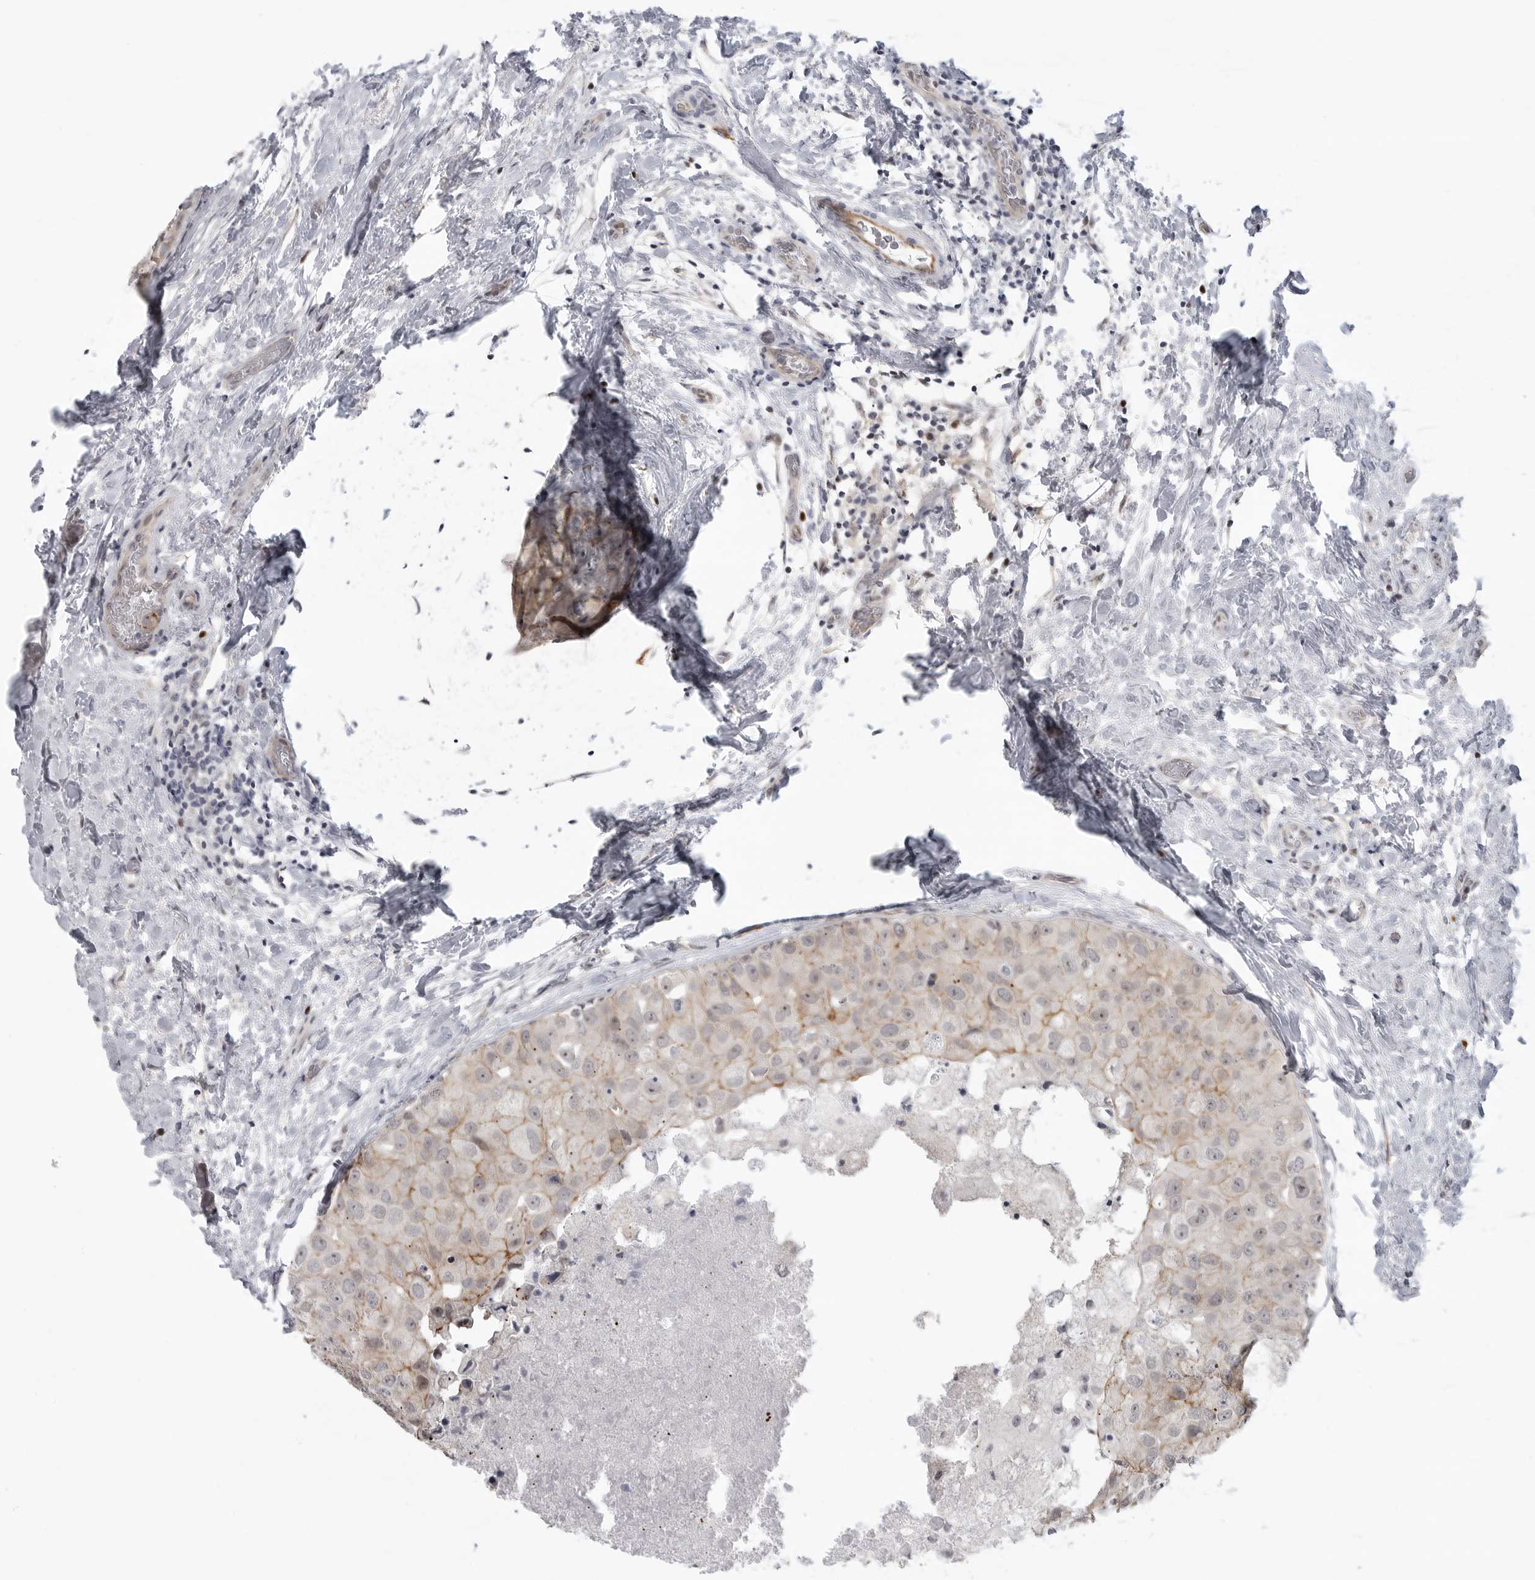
{"staining": {"intensity": "moderate", "quantity": "<25%", "location": "cytoplasmic/membranous"}, "tissue": "breast cancer", "cell_type": "Tumor cells", "image_type": "cancer", "snomed": [{"axis": "morphology", "description": "Duct carcinoma"}, {"axis": "topography", "description": "Breast"}], "caption": "This micrograph displays immunohistochemistry staining of breast cancer, with low moderate cytoplasmic/membranous expression in approximately <25% of tumor cells.", "gene": "CEP295NL", "patient": {"sex": "female", "age": 62}}